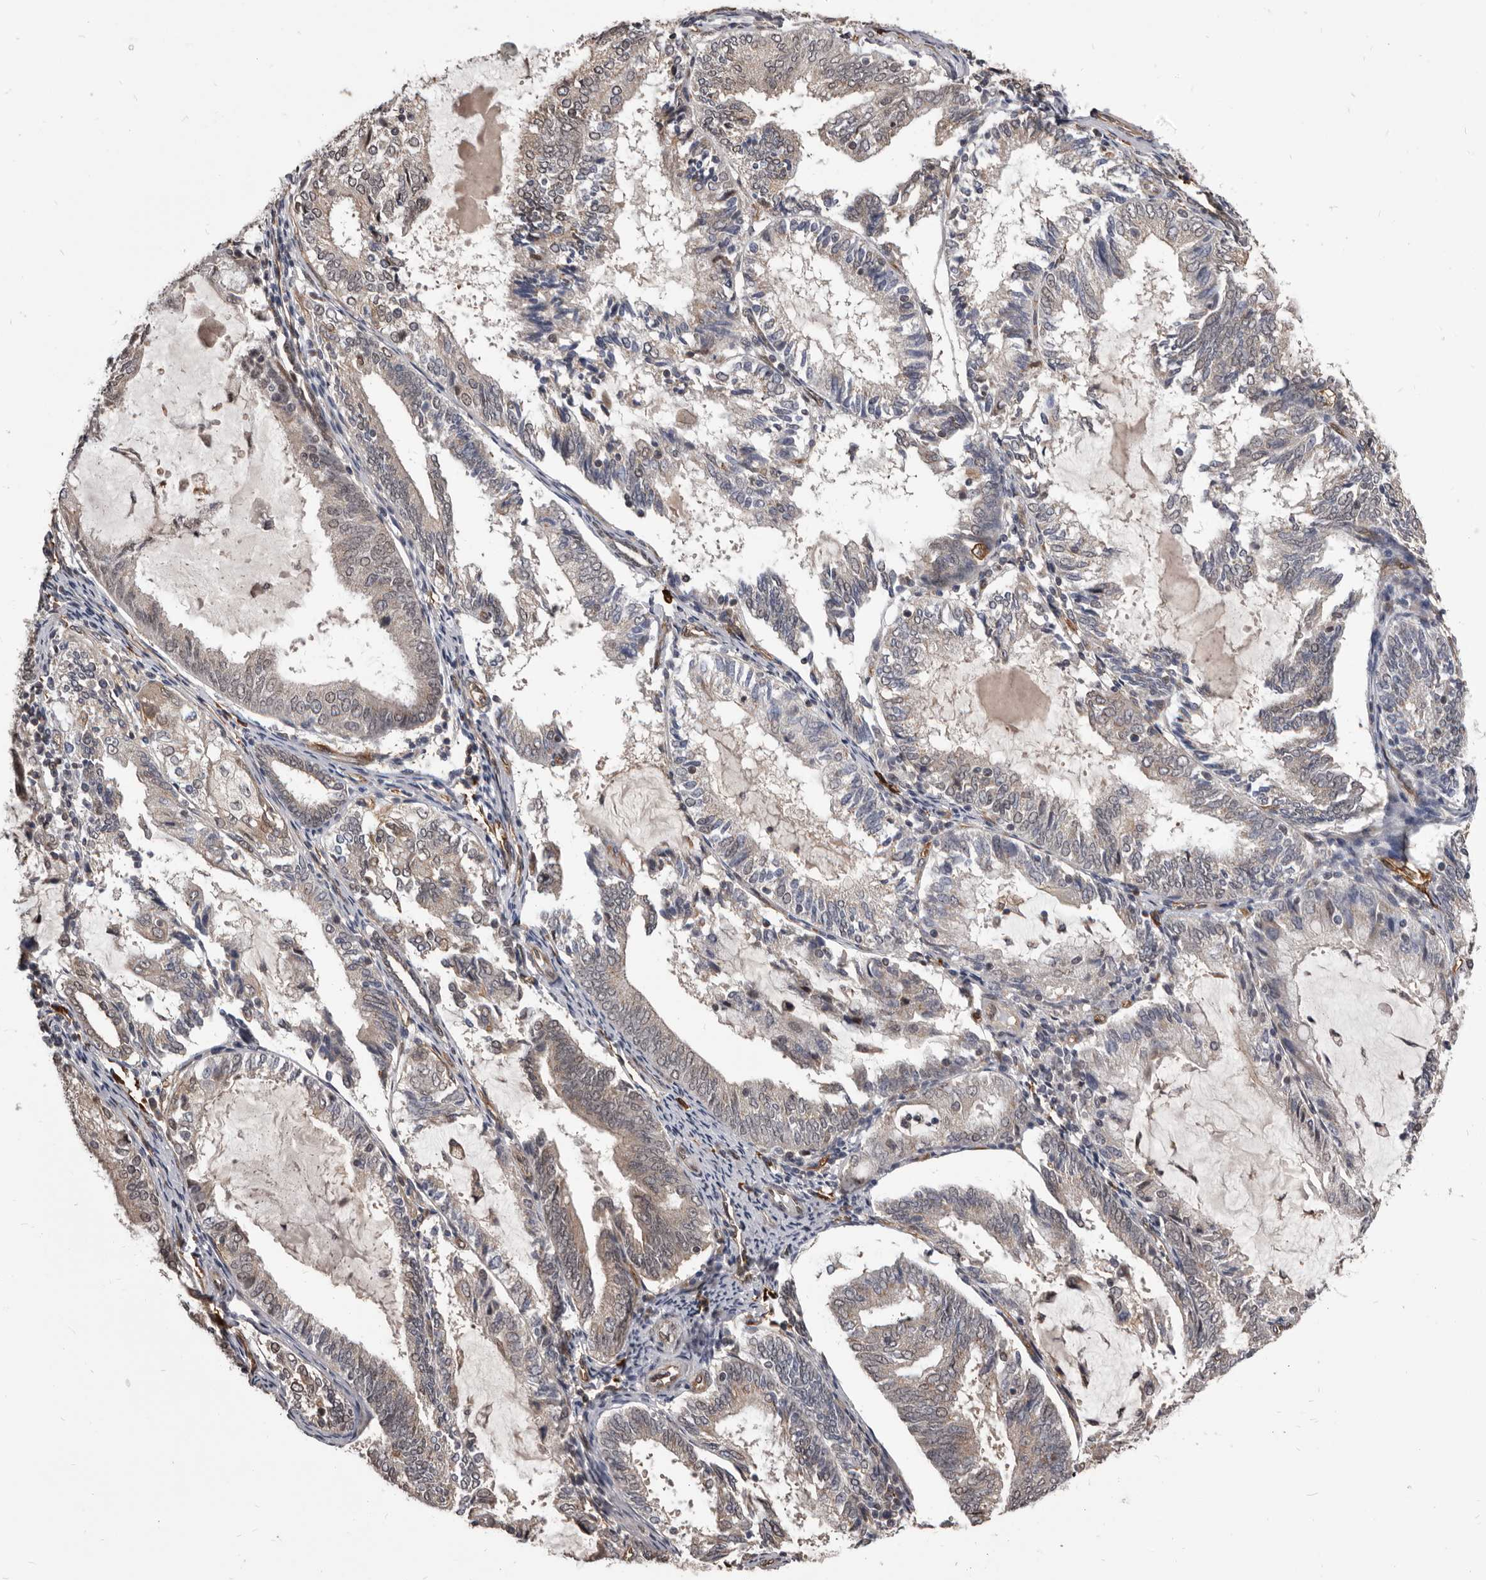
{"staining": {"intensity": "weak", "quantity": "<25%", "location": "cytoplasmic/membranous"}, "tissue": "endometrial cancer", "cell_type": "Tumor cells", "image_type": "cancer", "snomed": [{"axis": "morphology", "description": "Adenocarcinoma, NOS"}, {"axis": "topography", "description": "Endometrium"}], "caption": "High magnification brightfield microscopy of endometrial adenocarcinoma stained with DAB (brown) and counterstained with hematoxylin (blue): tumor cells show no significant staining. (DAB immunohistochemistry with hematoxylin counter stain).", "gene": "ADAMTS20", "patient": {"sex": "female", "age": 81}}